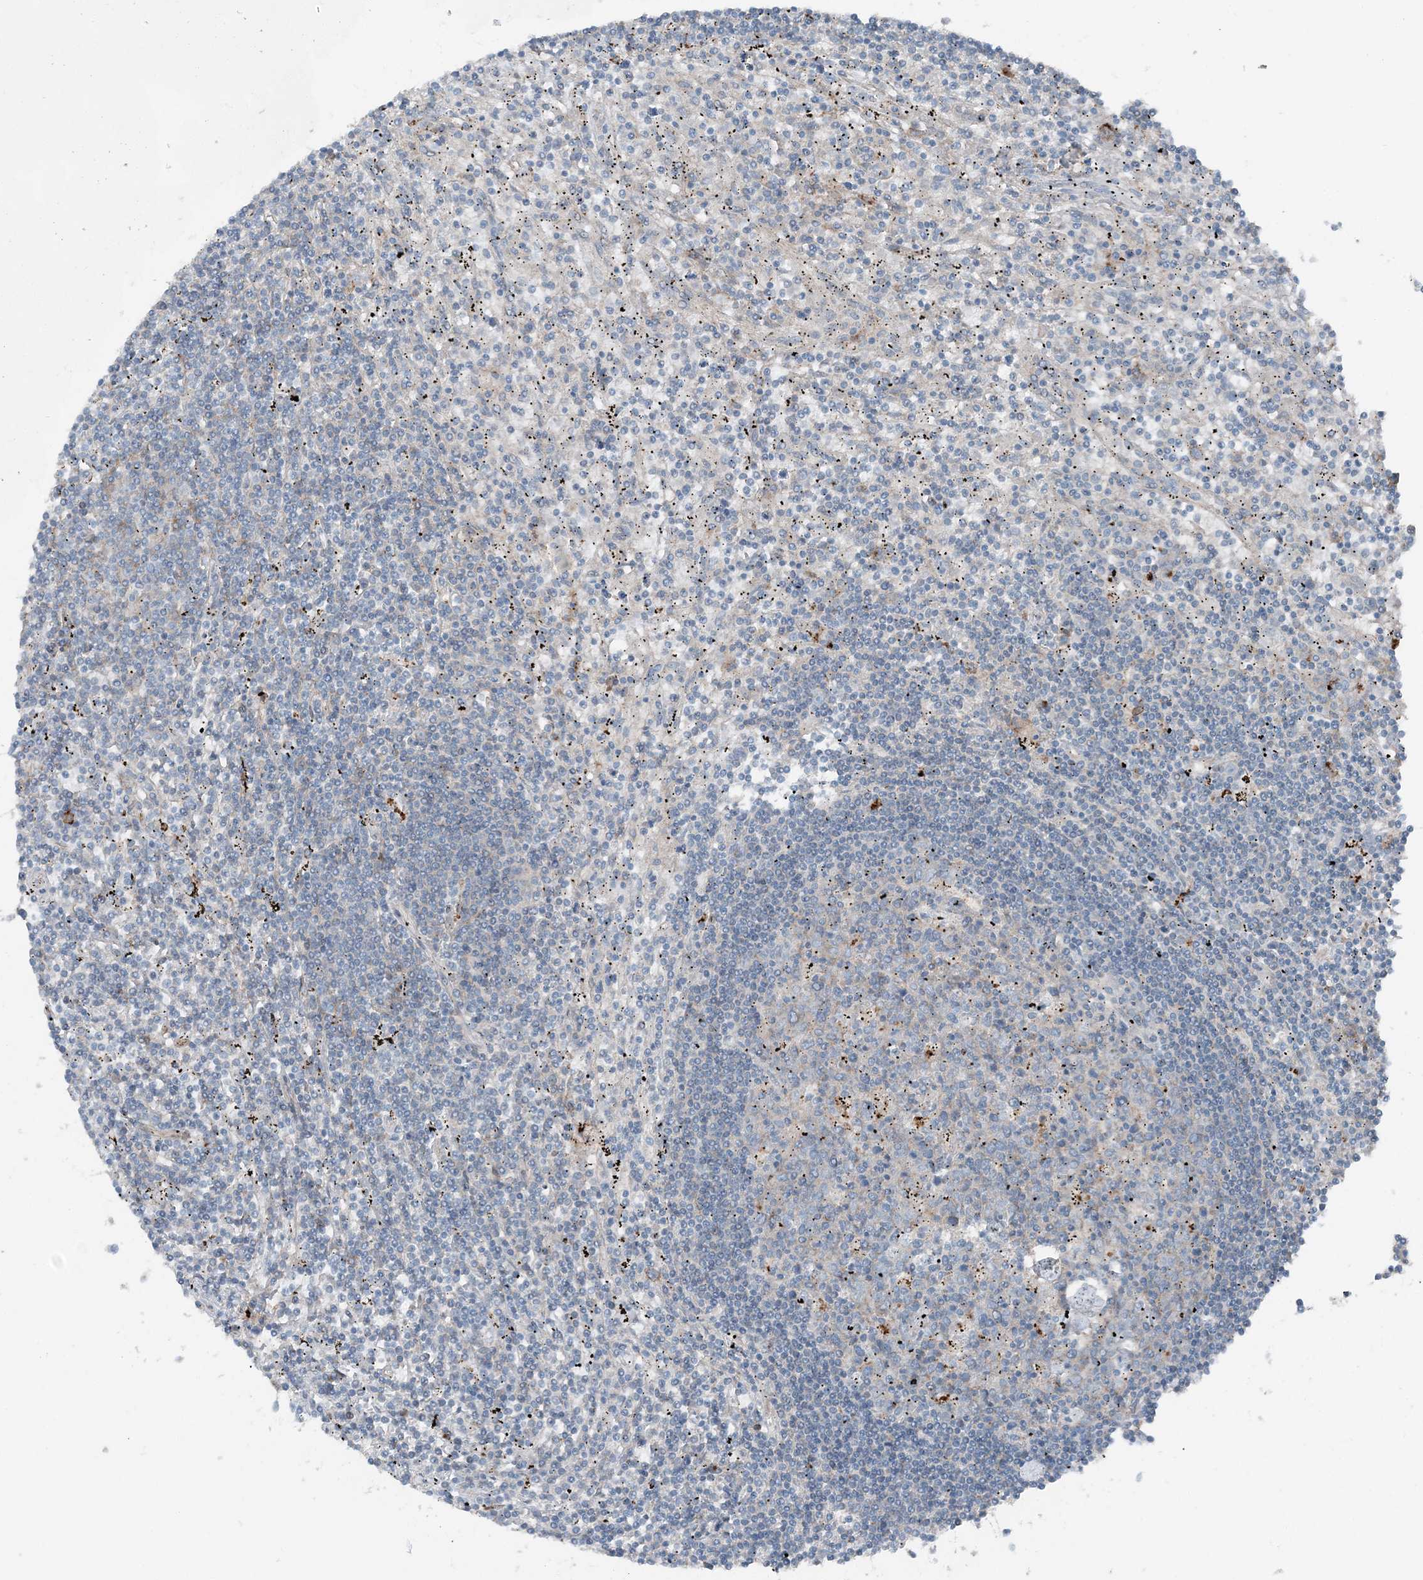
{"staining": {"intensity": "negative", "quantity": "none", "location": "none"}, "tissue": "lymphoma", "cell_type": "Tumor cells", "image_type": "cancer", "snomed": [{"axis": "morphology", "description": "Malignant lymphoma, non-Hodgkin's type, Low grade"}, {"axis": "topography", "description": "Spleen"}], "caption": "There is no significant staining in tumor cells of malignant lymphoma, non-Hodgkin's type (low-grade). (DAB immunohistochemistry (IHC), high magnification).", "gene": "KY", "patient": {"sex": "male", "age": 76}}